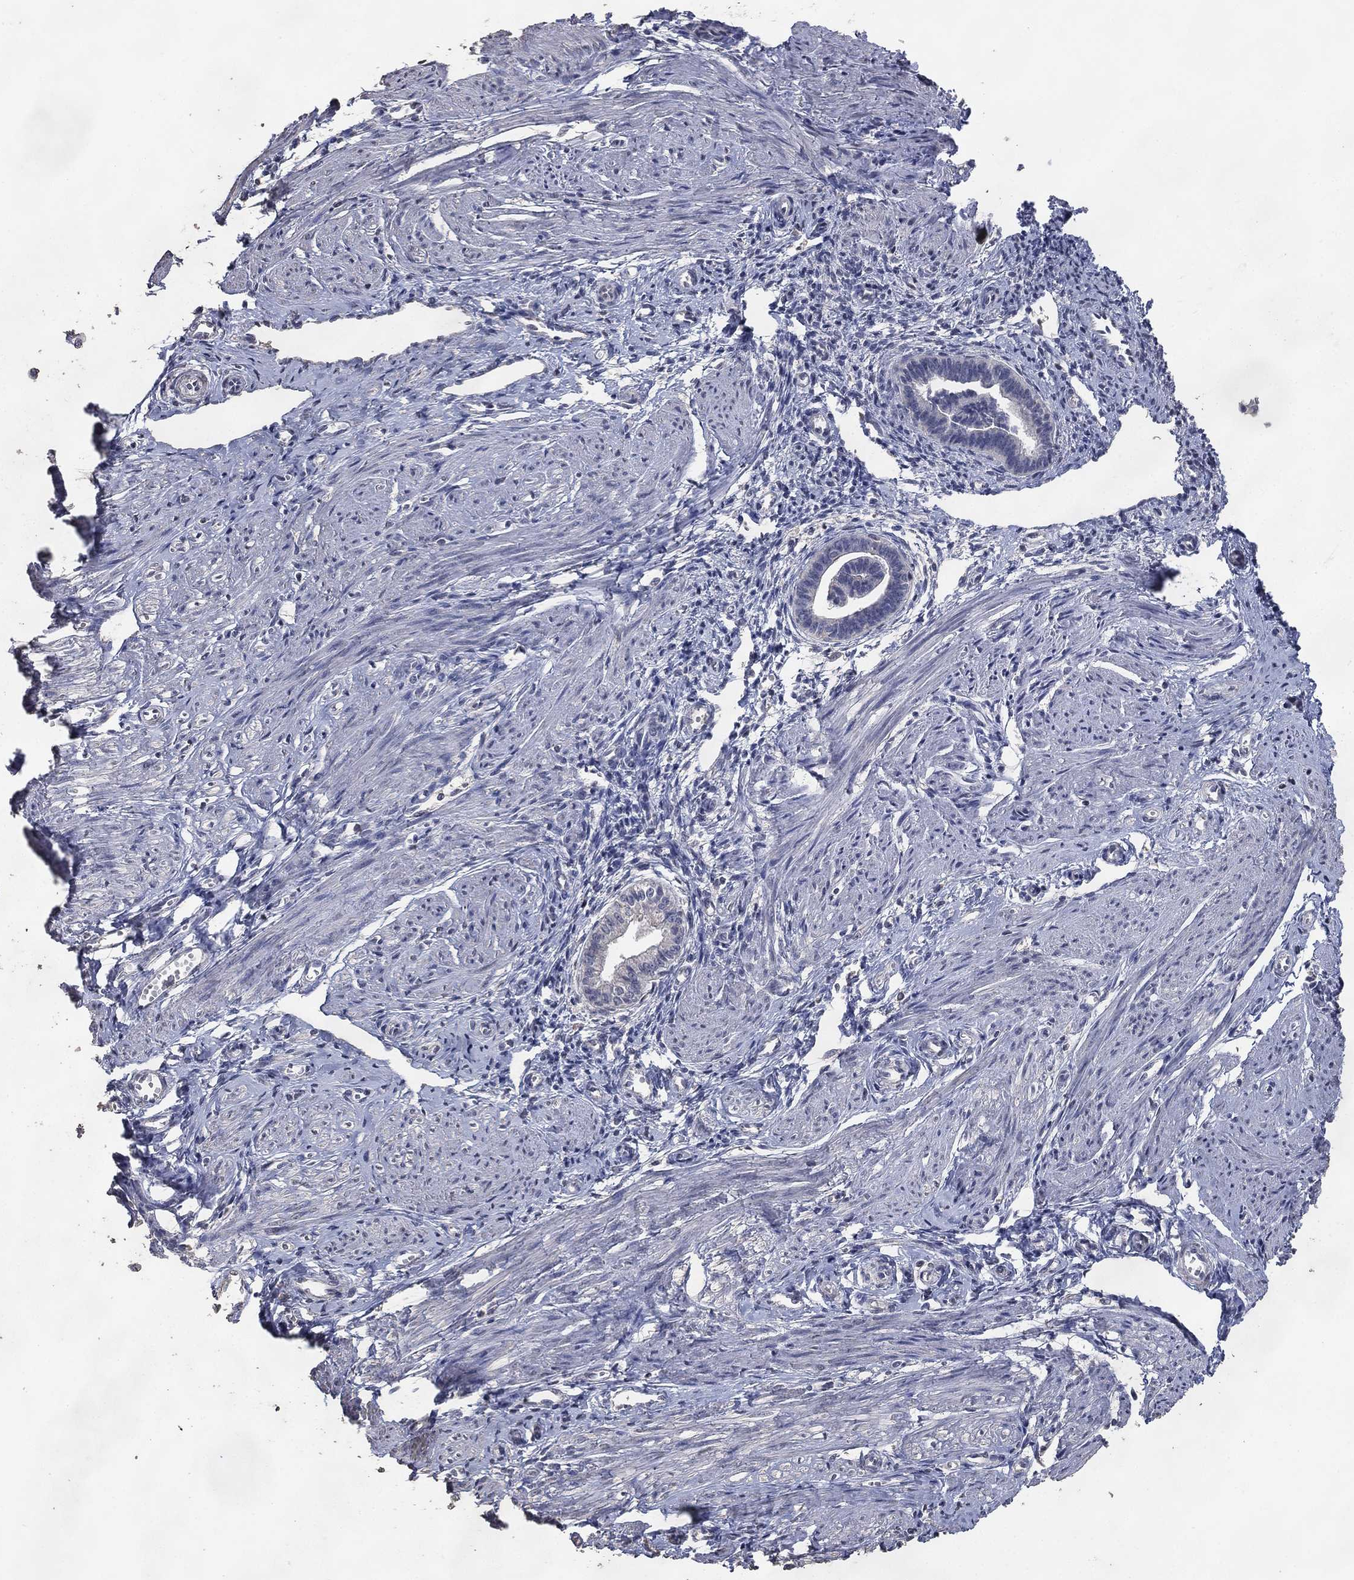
{"staining": {"intensity": "negative", "quantity": "none", "location": "none"}, "tissue": "endometrium", "cell_type": "Cells in endometrial stroma", "image_type": "normal", "snomed": [{"axis": "morphology", "description": "Normal tissue, NOS"}, {"axis": "topography", "description": "Cervix"}, {"axis": "topography", "description": "Endometrium"}], "caption": "Immunohistochemical staining of benign human endometrium displays no significant positivity in cells in endometrial stroma.", "gene": "DSG1", "patient": {"sex": "female", "age": 37}}